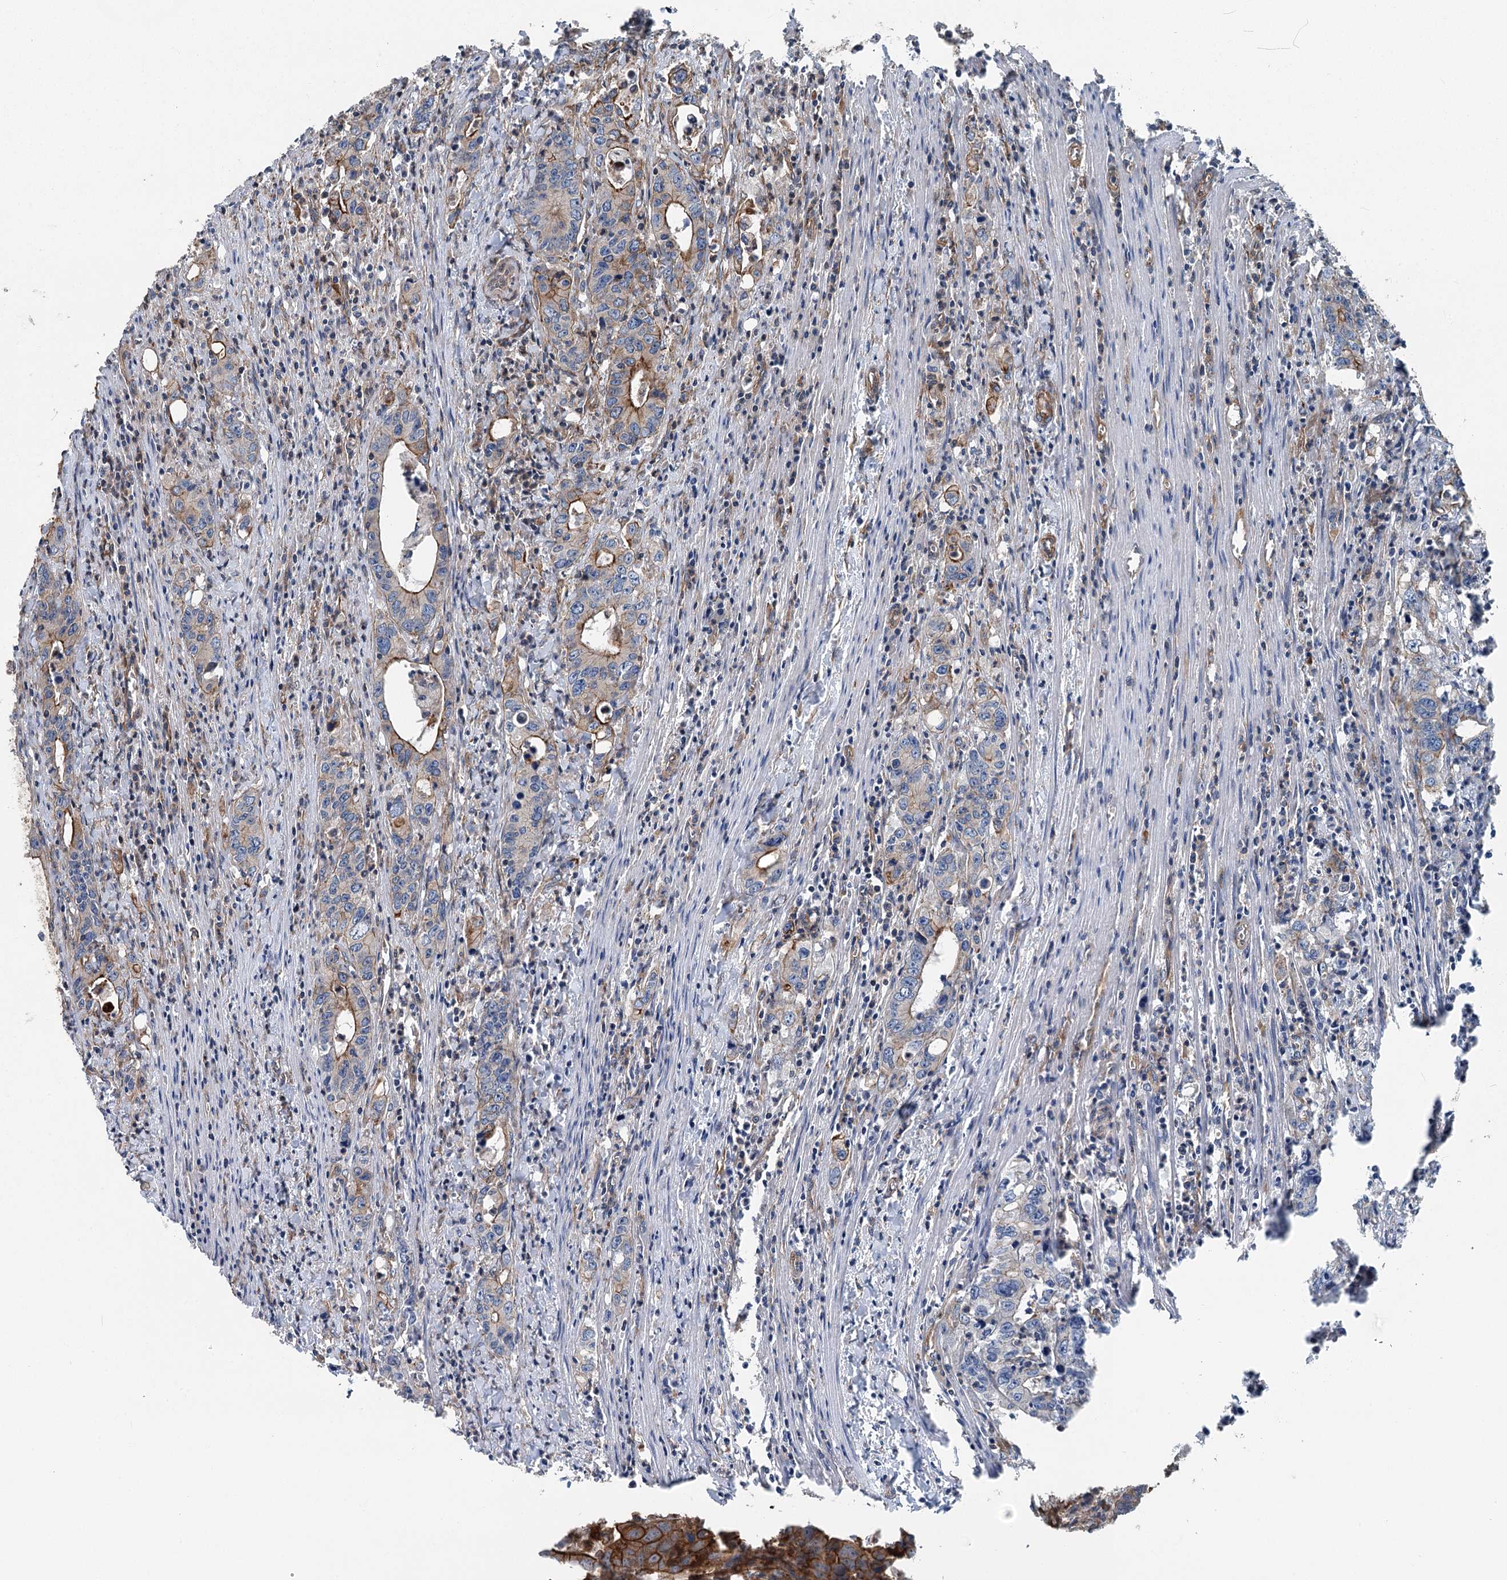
{"staining": {"intensity": "strong", "quantity": "<25%", "location": "cytoplasmic/membranous"}, "tissue": "colorectal cancer", "cell_type": "Tumor cells", "image_type": "cancer", "snomed": [{"axis": "morphology", "description": "Adenocarcinoma, NOS"}, {"axis": "topography", "description": "Colon"}], "caption": "Strong cytoplasmic/membranous protein expression is present in approximately <25% of tumor cells in colorectal cancer.", "gene": "IQSEC1", "patient": {"sex": "female", "age": 75}}